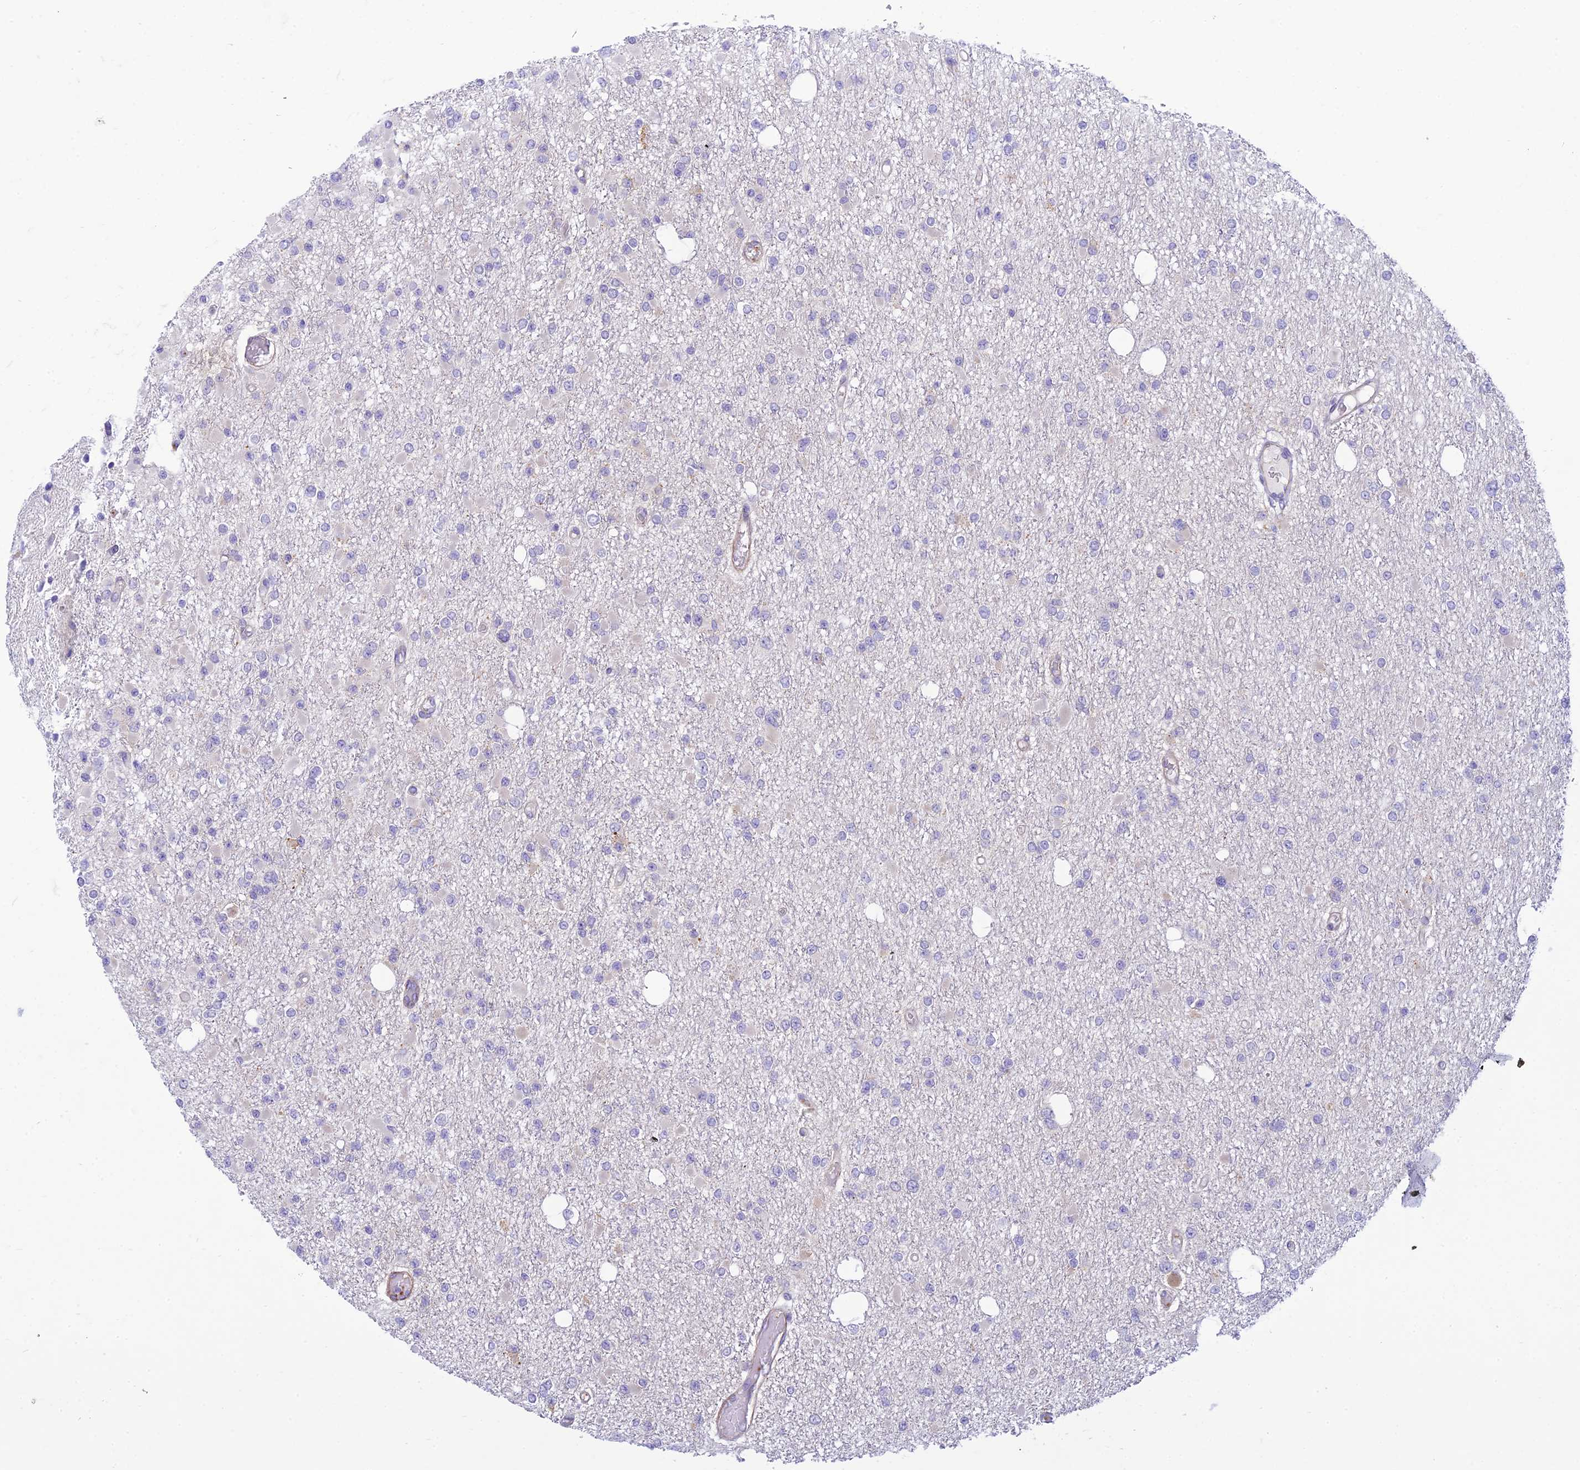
{"staining": {"intensity": "negative", "quantity": "none", "location": "none"}, "tissue": "glioma", "cell_type": "Tumor cells", "image_type": "cancer", "snomed": [{"axis": "morphology", "description": "Glioma, malignant, Low grade"}, {"axis": "topography", "description": "Brain"}], "caption": "Immunohistochemical staining of human malignant glioma (low-grade) shows no significant staining in tumor cells.", "gene": "FBXW4", "patient": {"sex": "female", "age": 22}}